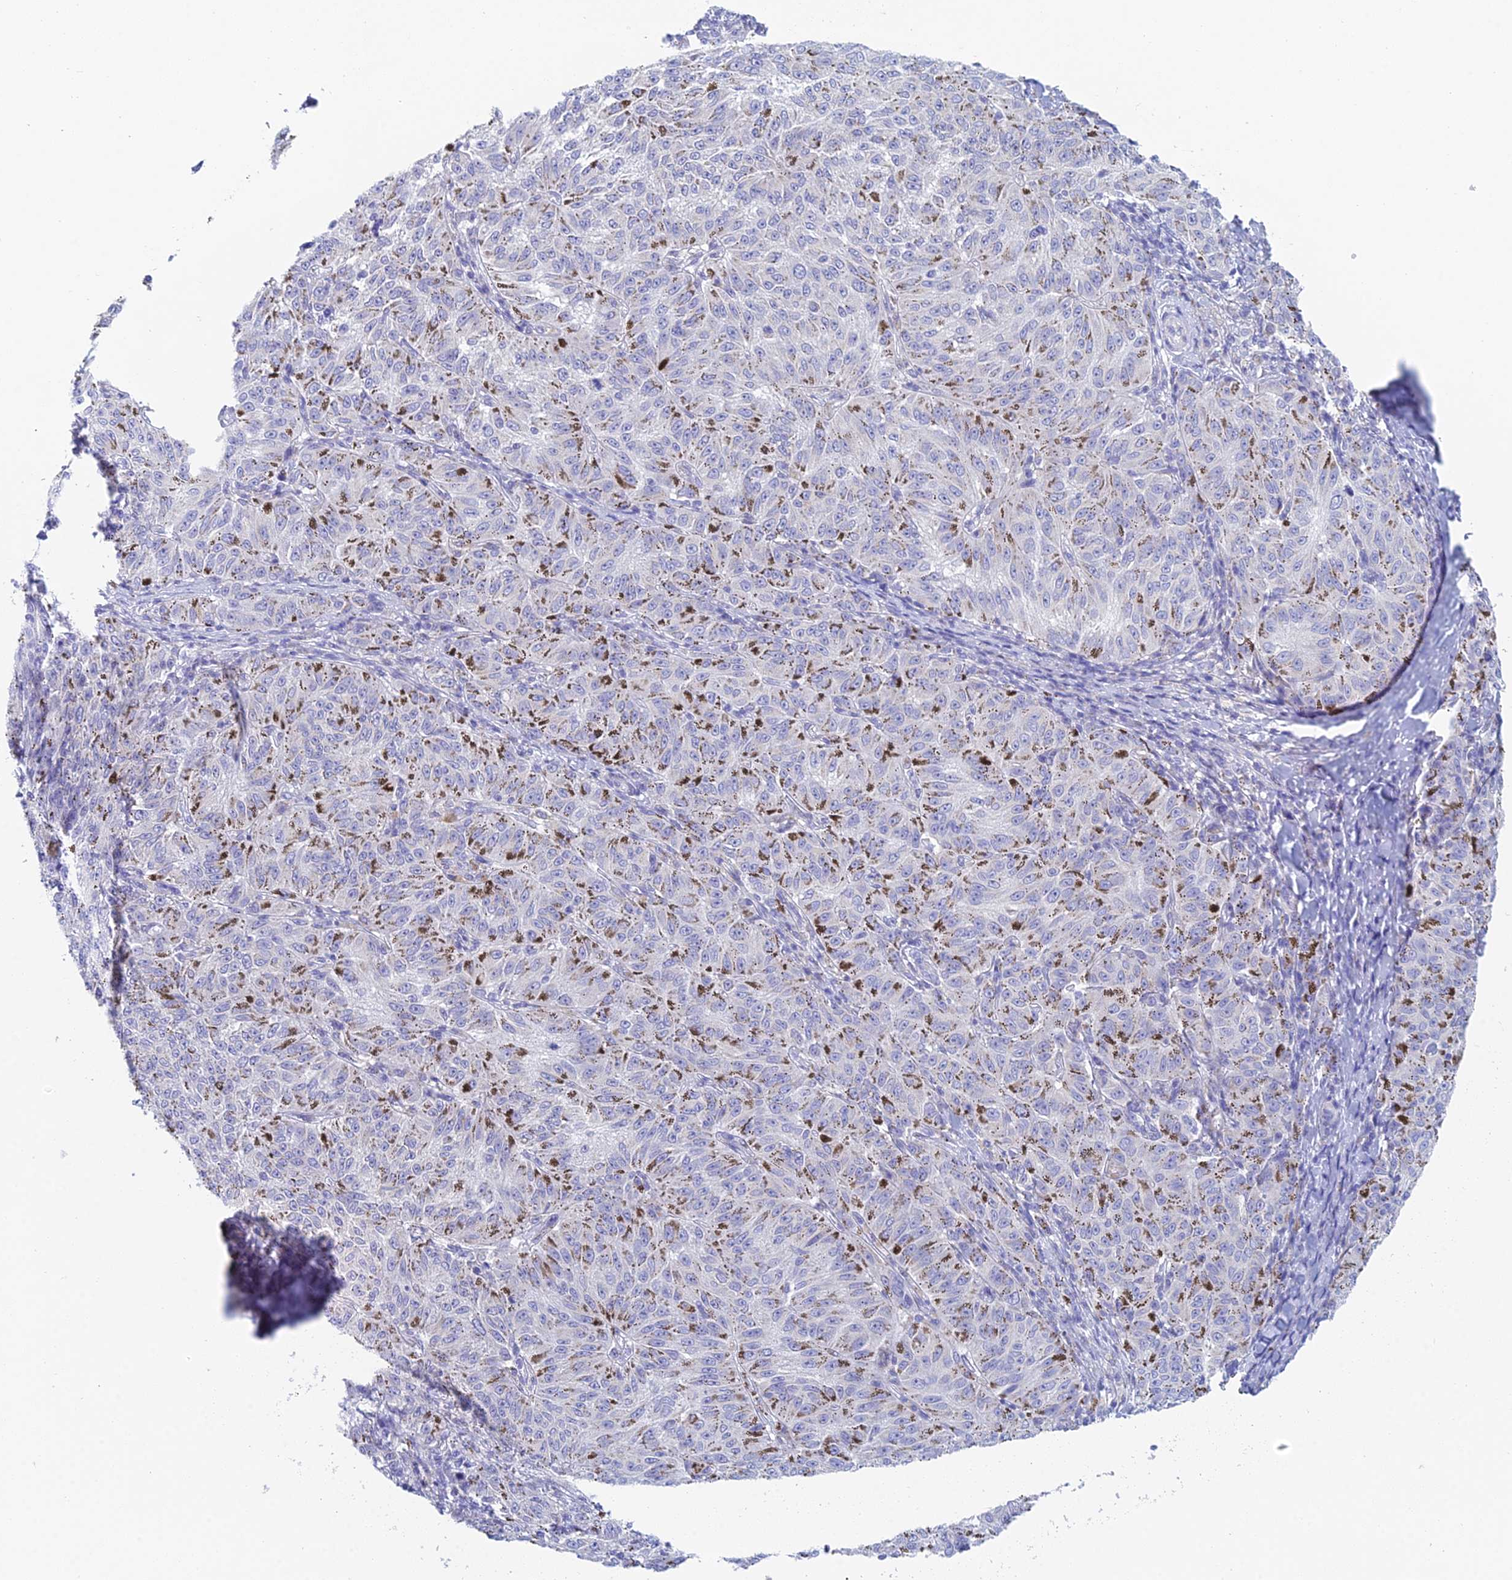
{"staining": {"intensity": "negative", "quantity": "none", "location": "none"}, "tissue": "melanoma", "cell_type": "Tumor cells", "image_type": "cancer", "snomed": [{"axis": "morphology", "description": "Malignant melanoma, NOS"}, {"axis": "topography", "description": "Skin"}], "caption": "Micrograph shows no significant protein expression in tumor cells of melanoma.", "gene": "ACSM1", "patient": {"sex": "female", "age": 72}}